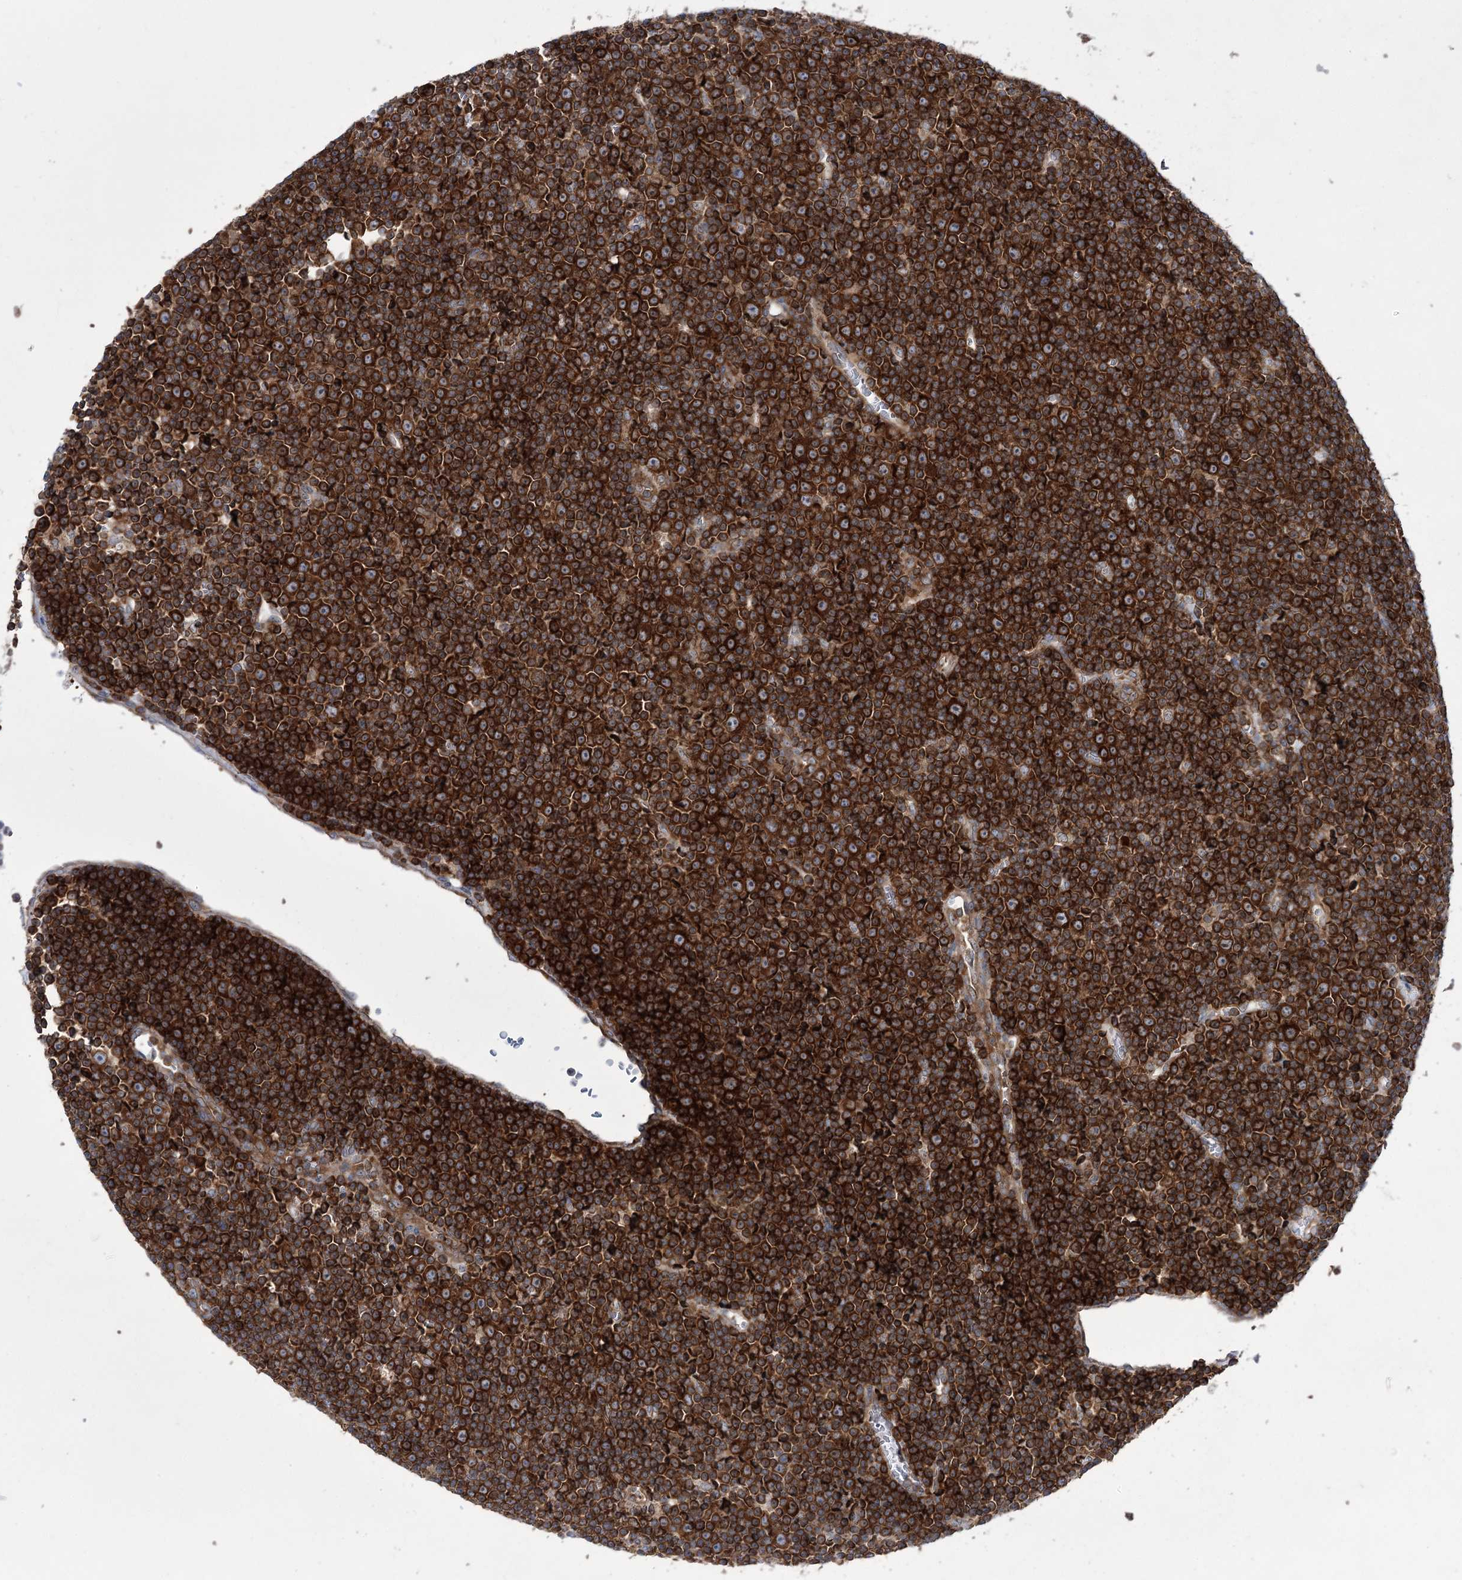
{"staining": {"intensity": "strong", "quantity": ">75%", "location": "cytoplasmic/membranous"}, "tissue": "lymphoma", "cell_type": "Tumor cells", "image_type": "cancer", "snomed": [{"axis": "morphology", "description": "Malignant lymphoma, non-Hodgkin's type, Low grade"}, {"axis": "topography", "description": "Lymph node"}], "caption": "This micrograph exhibits immunohistochemistry (IHC) staining of human low-grade malignant lymphoma, non-Hodgkin's type, with high strong cytoplasmic/membranous expression in about >75% of tumor cells.", "gene": "ZNF622", "patient": {"sex": "female", "age": 67}}